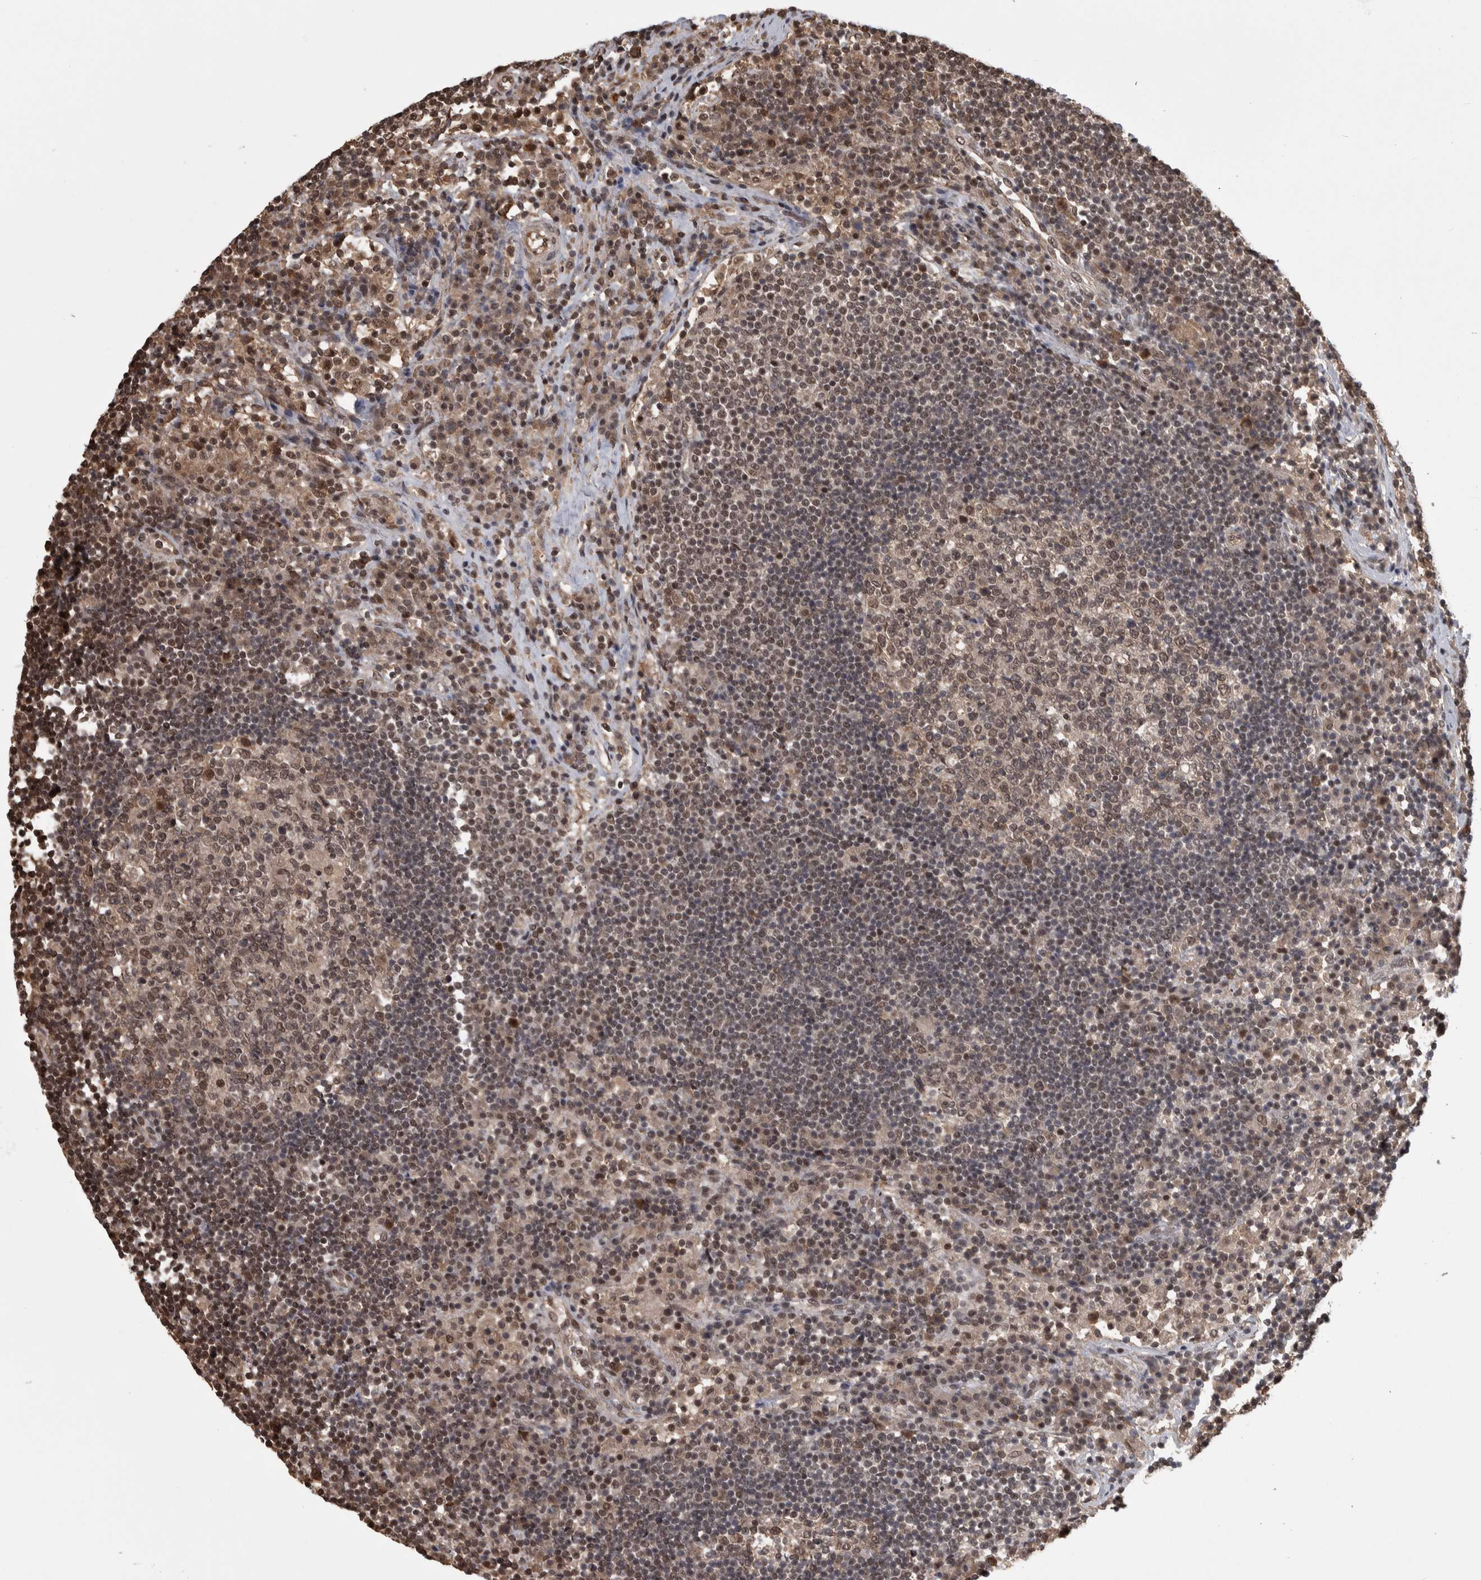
{"staining": {"intensity": "weak", "quantity": ">75%", "location": "nuclear"}, "tissue": "lymph node", "cell_type": "Germinal center cells", "image_type": "normal", "snomed": [{"axis": "morphology", "description": "Normal tissue, NOS"}, {"axis": "topography", "description": "Lymph node"}], "caption": "Protein expression analysis of normal lymph node demonstrates weak nuclear positivity in approximately >75% of germinal center cells.", "gene": "ZNF592", "patient": {"sex": "female", "age": 53}}